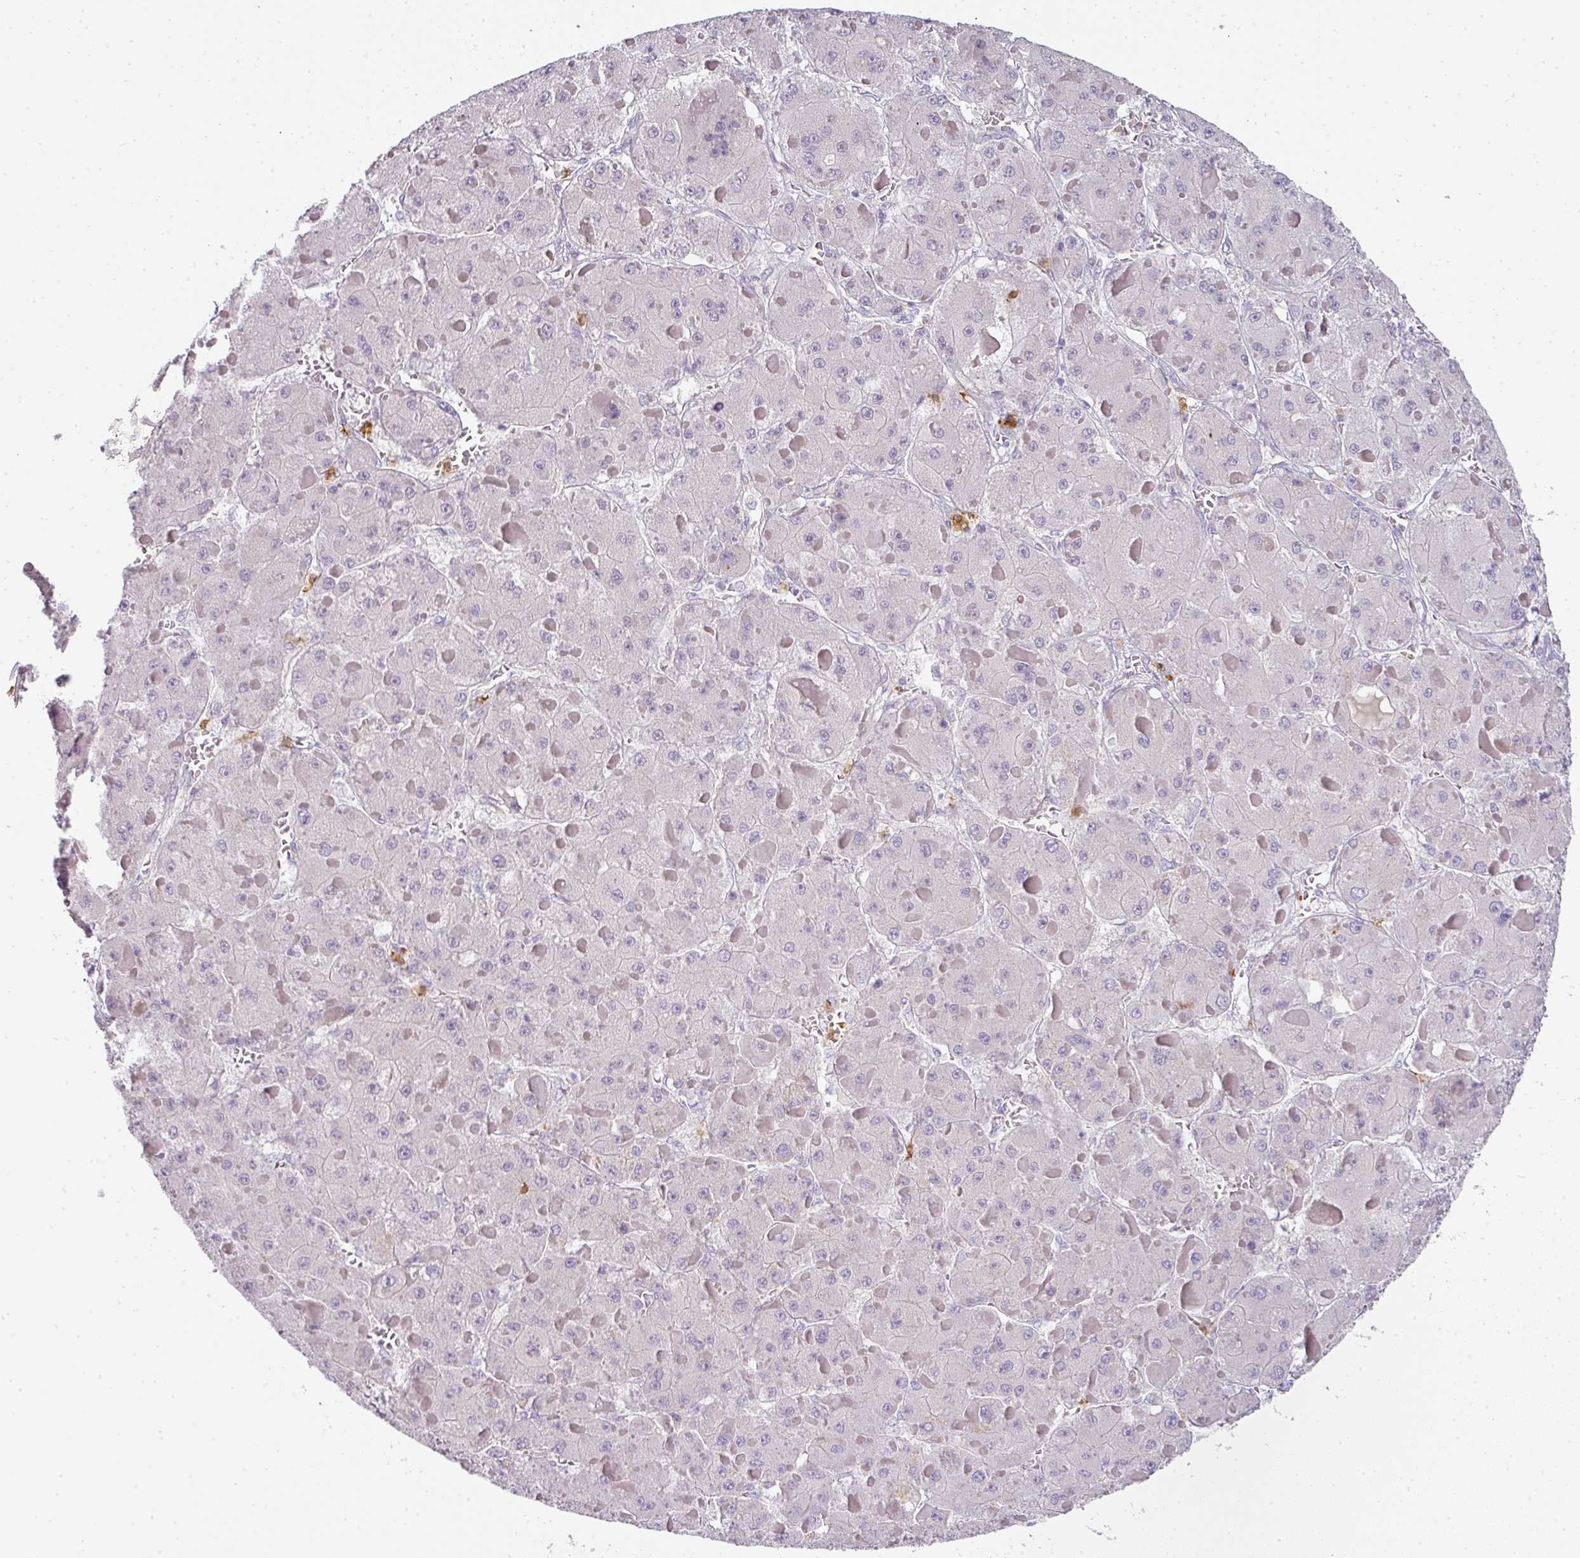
{"staining": {"intensity": "negative", "quantity": "none", "location": "none"}, "tissue": "liver cancer", "cell_type": "Tumor cells", "image_type": "cancer", "snomed": [{"axis": "morphology", "description": "Carcinoma, Hepatocellular, NOS"}, {"axis": "topography", "description": "Liver"}], "caption": "Hepatocellular carcinoma (liver) was stained to show a protein in brown. There is no significant staining in tumor cells.", "gene": "HHEX", "patient": {"sex": "female", "age": 73}}